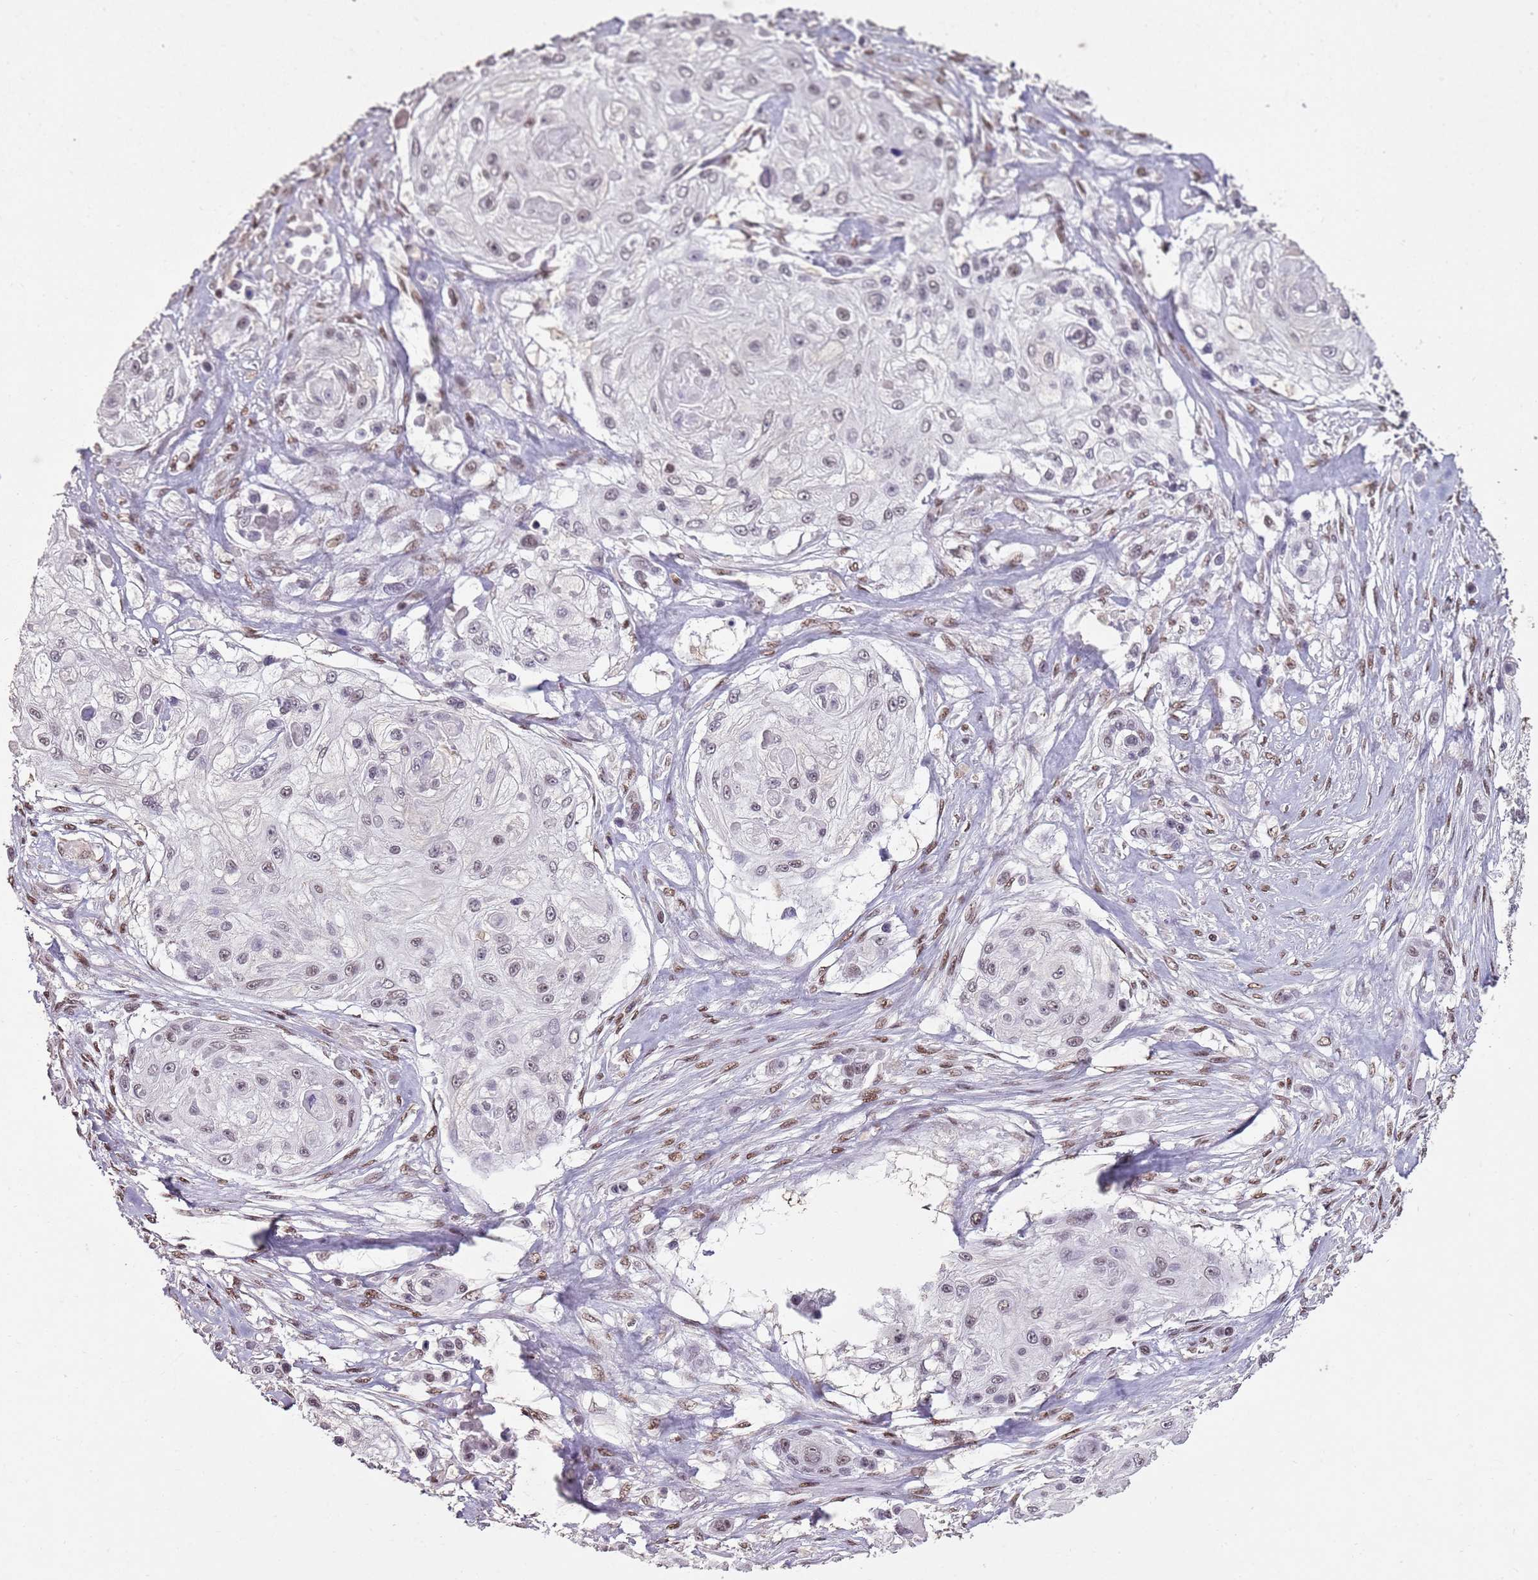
{"staining": {"intensity": "weak", "quantity": "25%-75%", "location": "nuclear"}, "tissue": "skin cancer", "cell_type": "Tumor cells", "image_type": "cancer", "snomed": [{"axis": "morphology", "description": "Squamous cell carcinoma, NOS"}, {"axis": "topography", "description": "Skin"}], "caption": "Protein expression analysis of skin cancer (squamous cell carcinoma) displays weak nuclear staining in about 25%-75% of tumor cells. (Brightfield microscopy of DAB IHC at high magnification).", "gene": "ARL14EP", "patient": {"sex": "male", "age": 67}}